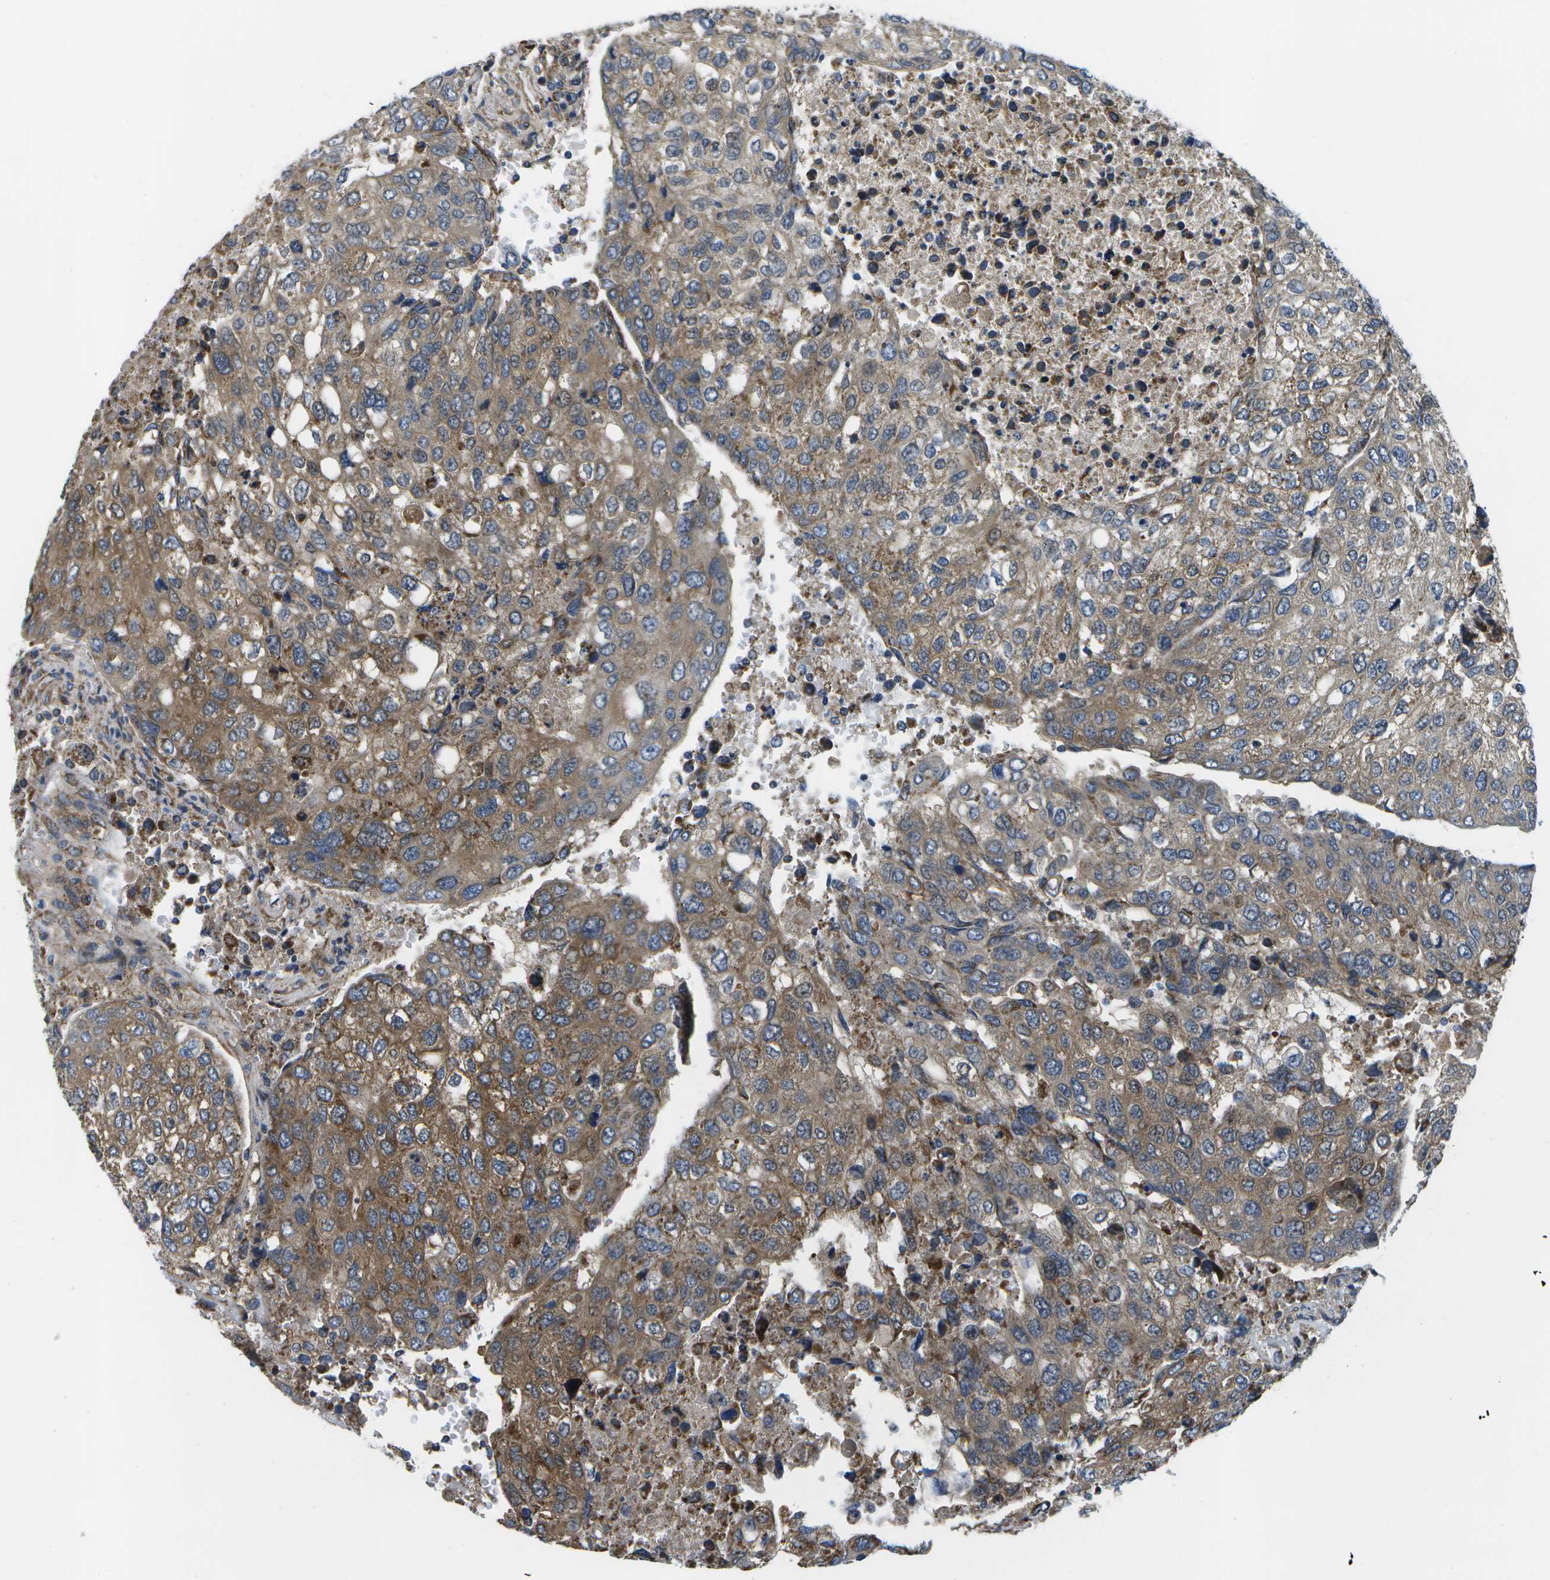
{"staining": {"intensity": "moderate", "quantity": ">75%", "location": "cytoplasmic/membranous"}, "tissue": "urothelial cancer", "cell_type": "Tumor cells", "image_type": "cancer", "snomed": [{"axis": "morphology", "description": "Urothelial carcinoma, High grade"}, {"axis": "topography", "description": "Lymph node"}, {"axis": "topography", "description": "Urinary bladder"}], "caption": "Protein staining reveals moderate cytoplasmic/membranous staining in approximately >75% of tumor cells in urothelial cancer. (brown staining indicates protein expression, while blue staining denotes nuclei).", "gene": "MVK", "patient": {"sex": "male", "age": 51}}